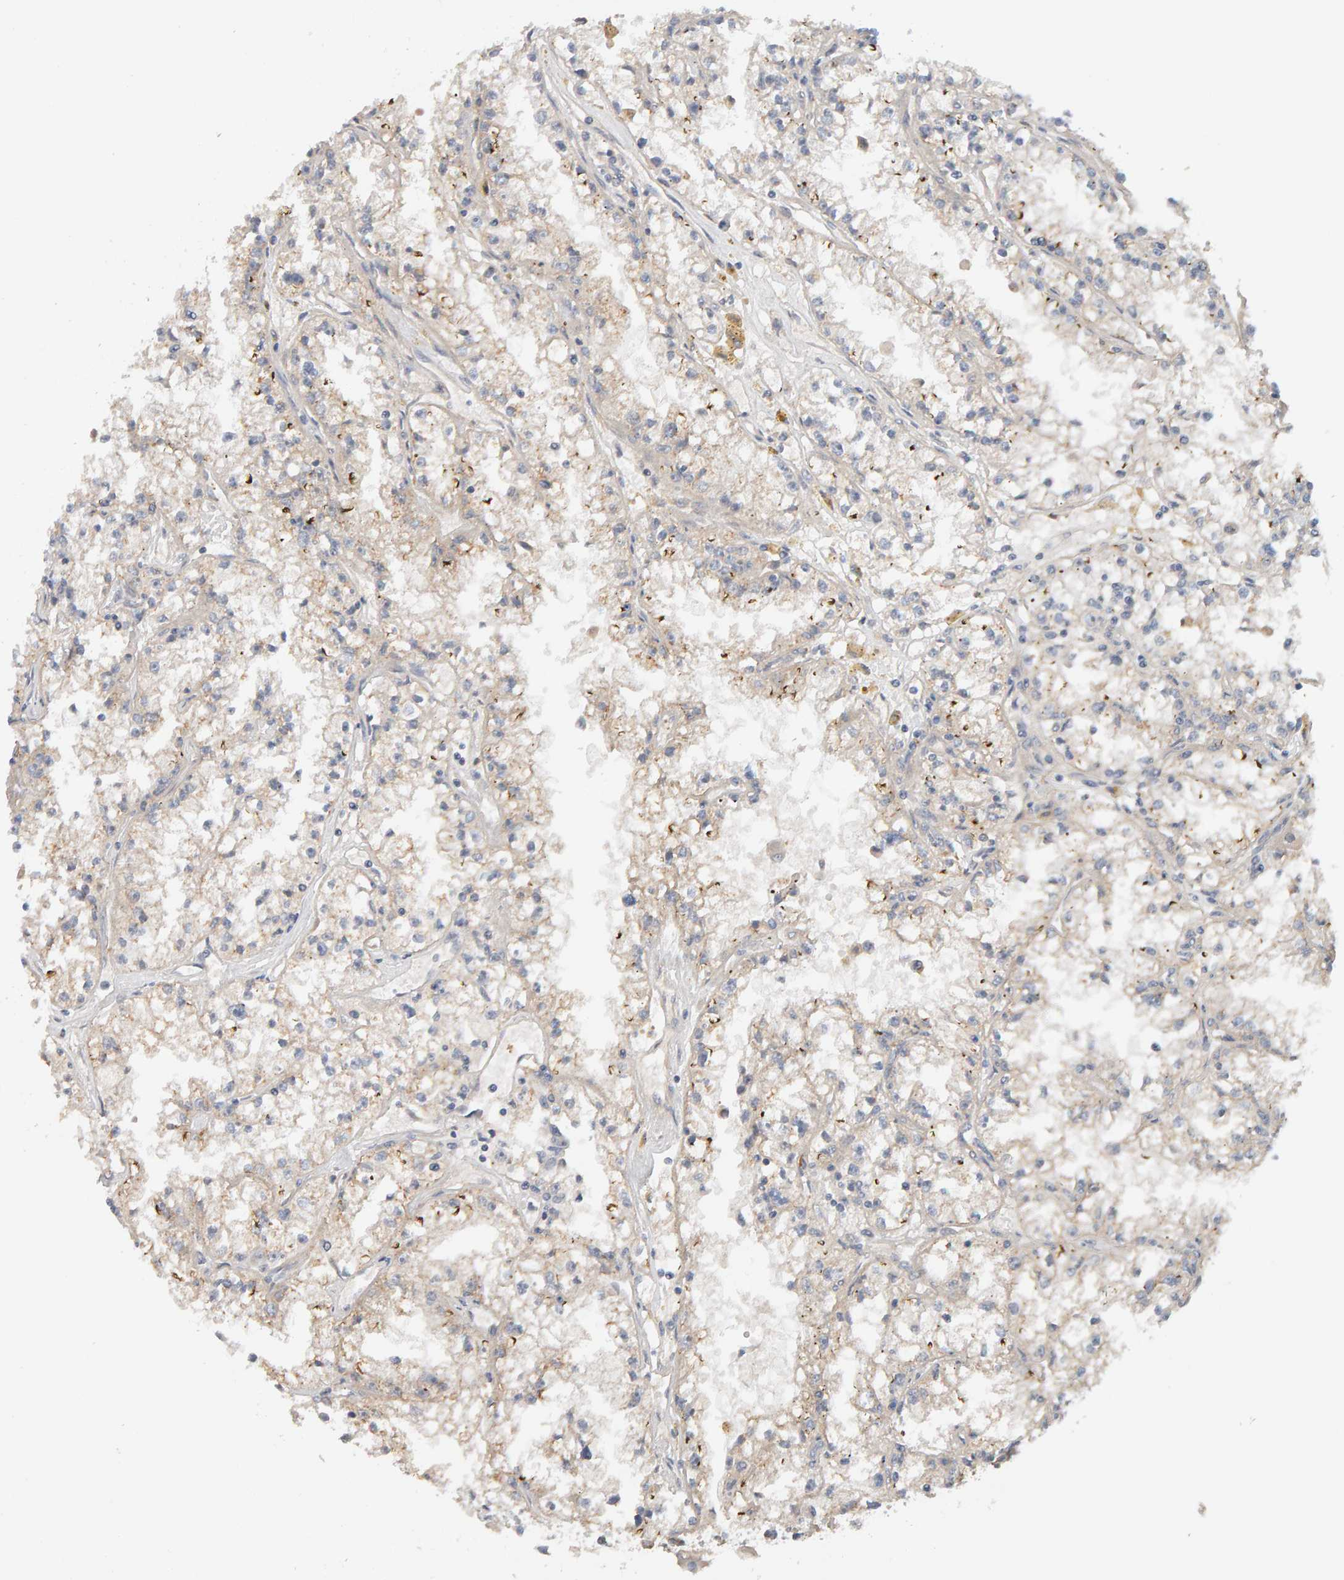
{"staining": {"intensity": "negative", "quantity": "none", "location": "none"}, "tissue": "renal cancer", "cell_type": "Tumor cells", "image_type": "cancer", "snomed": [{"axis": "morphology", "description": "Adenocarcinoma, NOS"}, {"axis": "topography", "description": "Kidney"}], "caption": "This is an immunohistochemistry (IHC) micrograph of adenocarcinoma (renal). There is no staining in tumor cells.", "gene": "PPP1R16A", "patient": {"sex": "male", "age": 56}}